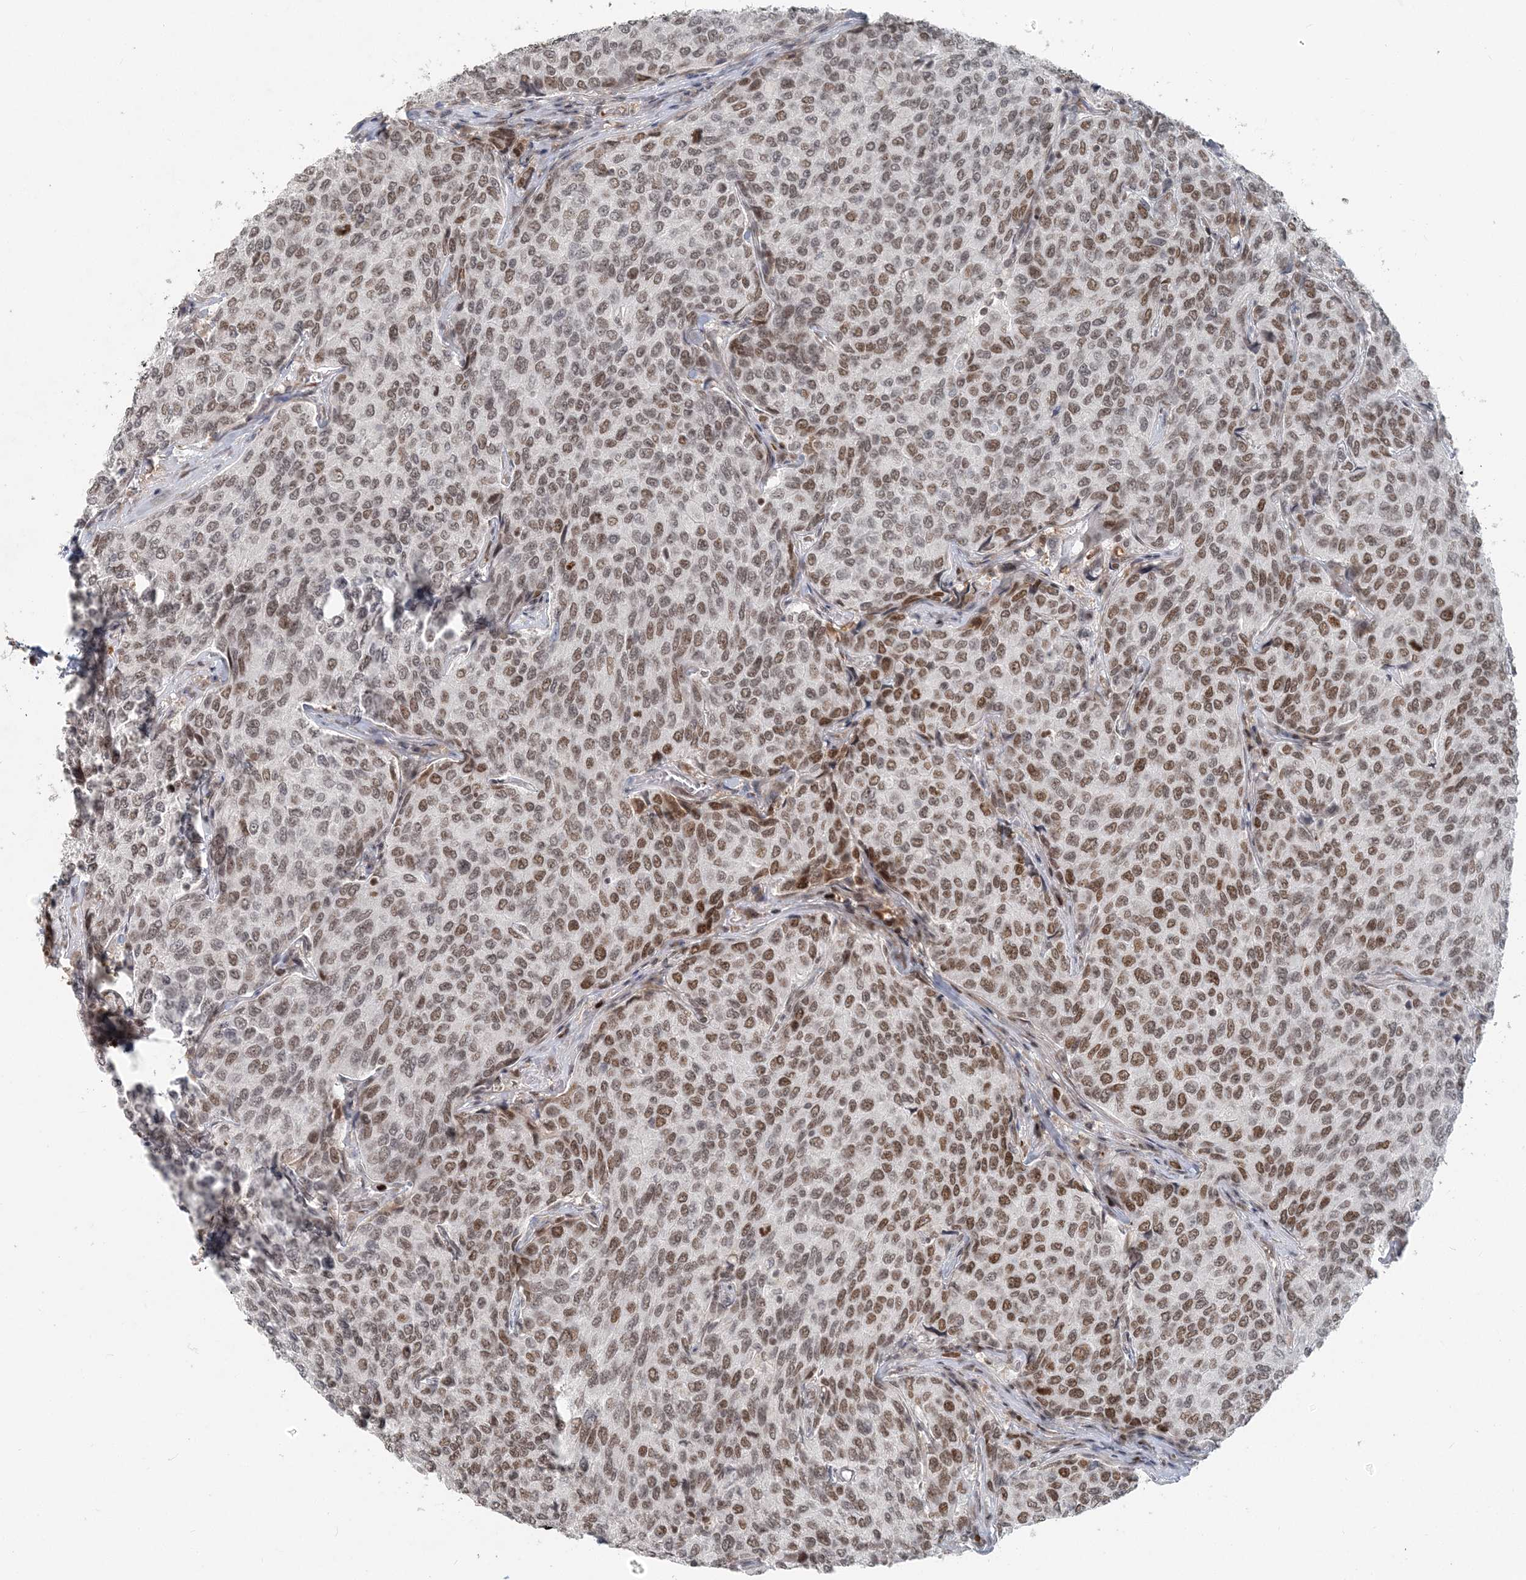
{"staining": {"intensity": "moderate", "quantity": ">75%", "location": "nuclear"}, "tissue": "breast cancer", "cell_type": "Tumor cells", "image_type": "cancer", "snomed": [{"axis": "morphology", "description": "Duct carcinoma"}, {"axis": "topography", "description": "Breast"}], "caption": "Breast cancer stained for a protein (brown) displays moderate nuclear positive expression in approximately >75% of tumor cells.", "gene": "BAZ1B", "patient": {"sex": "female", "age": 55}}